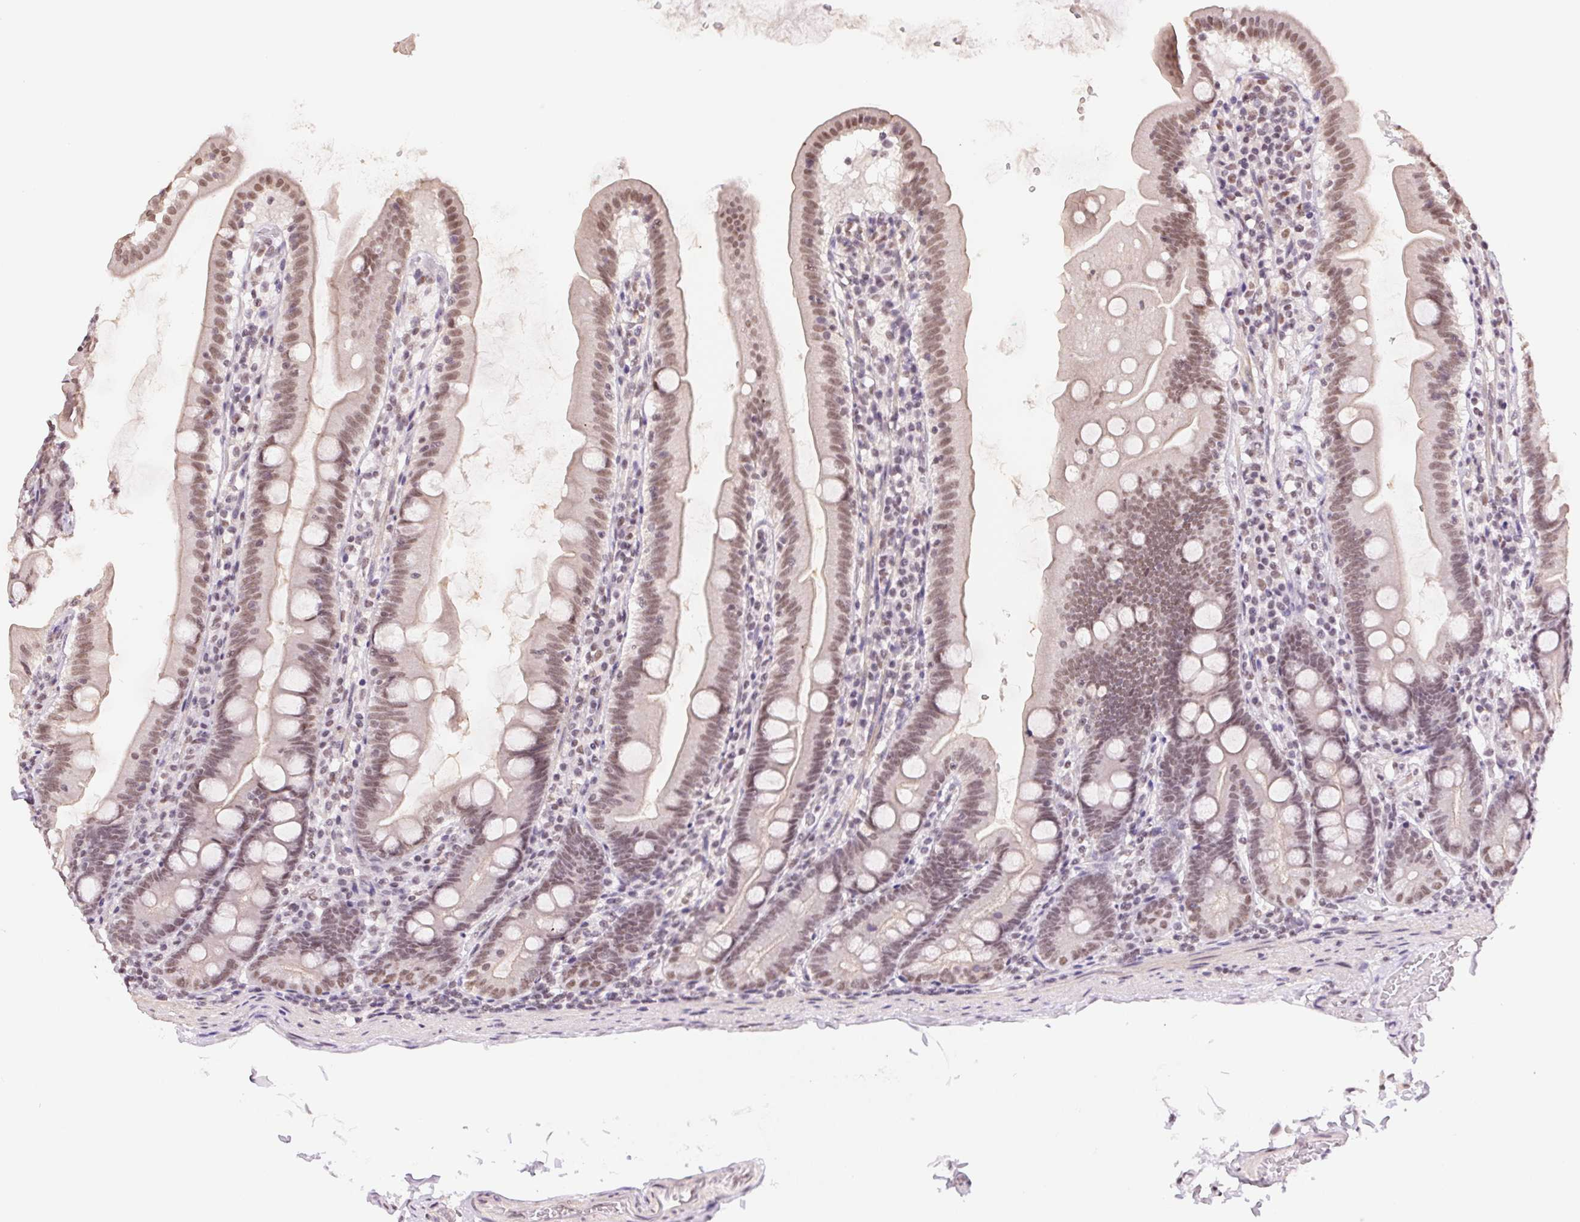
{"staining": {"intensity": "weak", "quantity": ">75%", "location": "nuclear"}, "tissue": "duodenum", "cell_type": "Glandular cells", "image_type": "normal", "snomed": [{"axis": "morphology", "description": "Normal tissue, NOS"}, {"axis": "topography", "description": "Duodenum"}], "caption": "This image demonstrates IHC staining of unremarkable human duodenum, with low weak nuclear staining in approximately >75% of glandular cells.", "gene": "RPRD1B", "patient": {"sex": "female", "age": 67}}